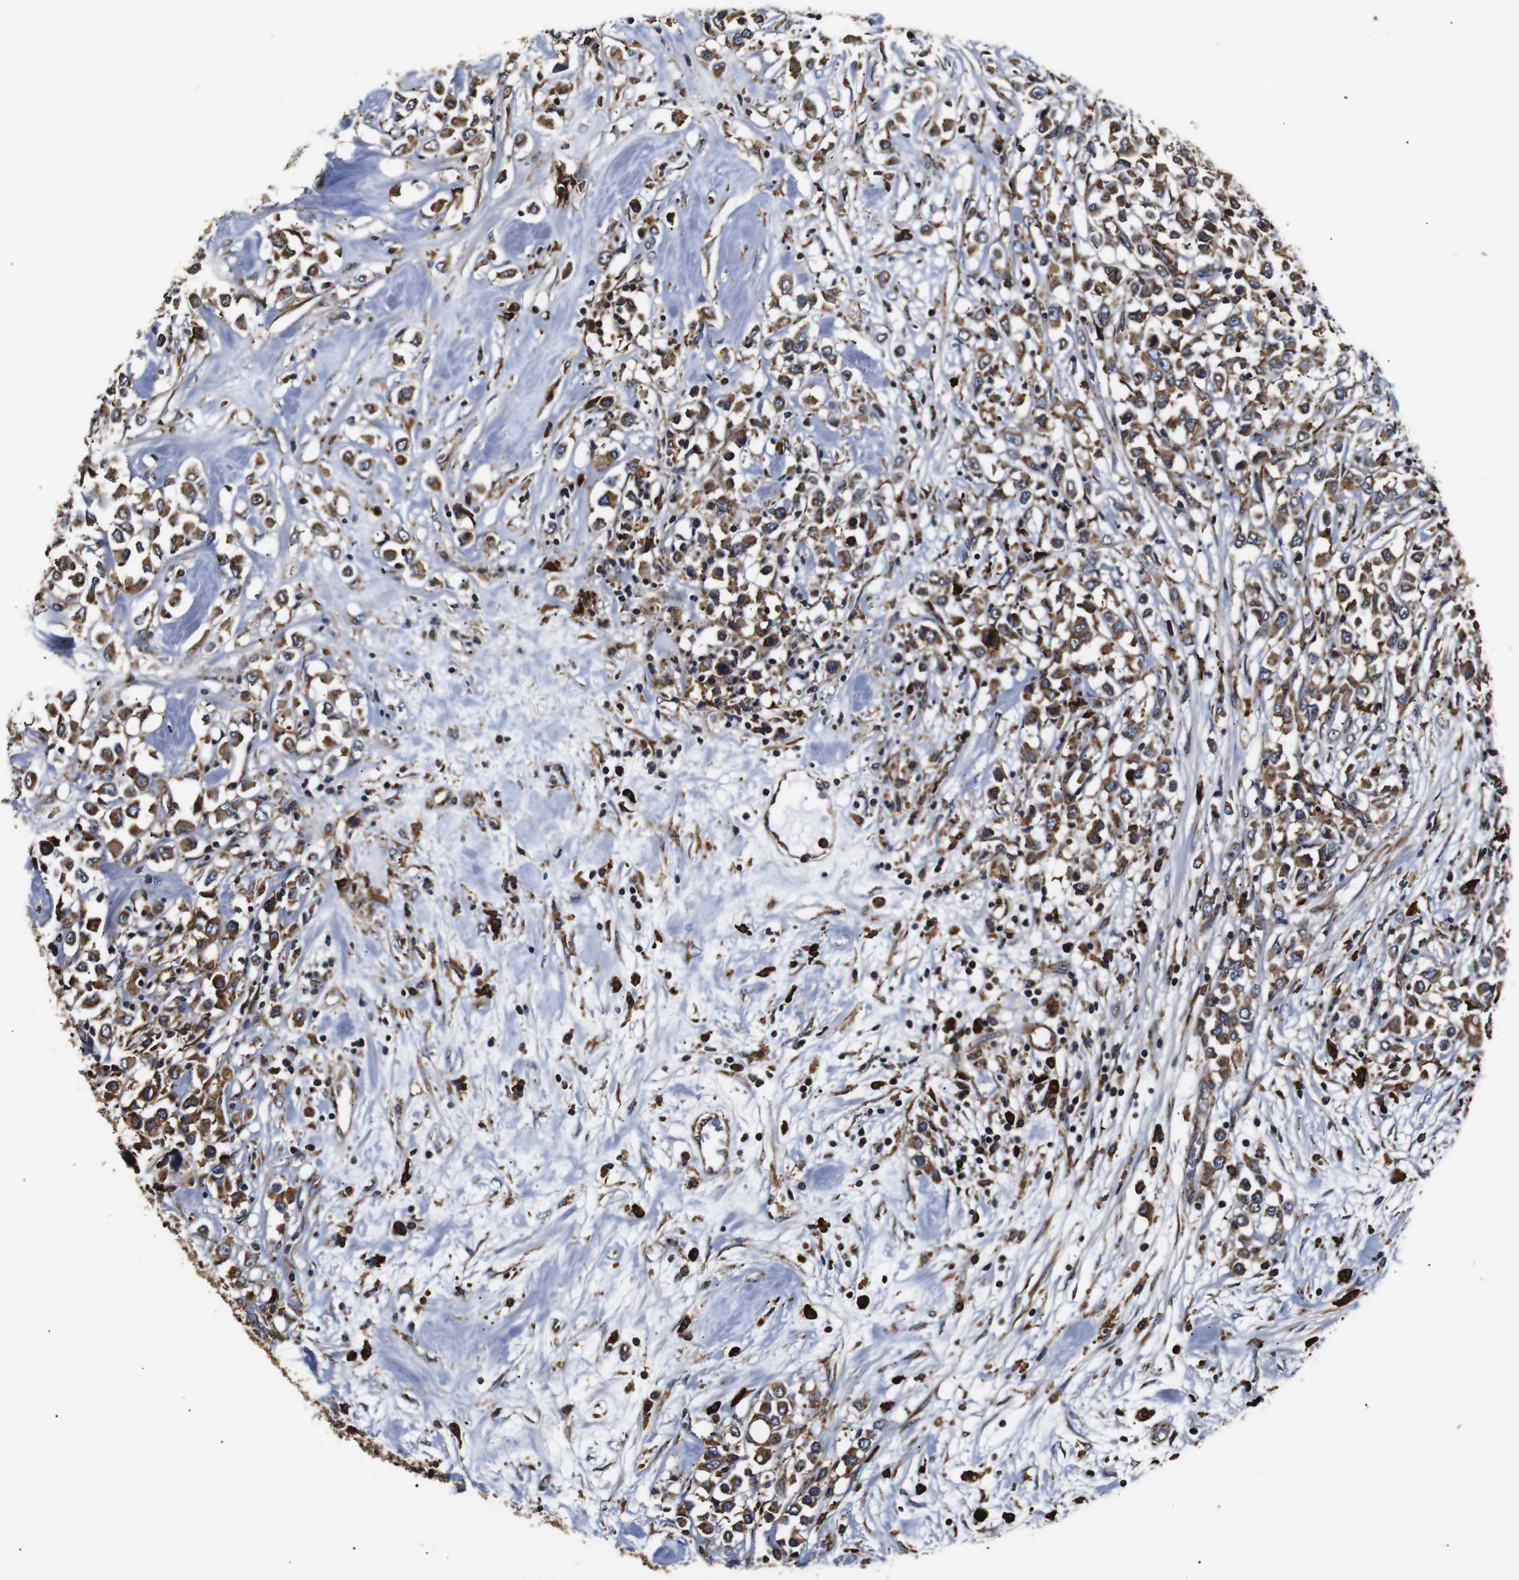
{"staining": {"intensity": "moderate", "quantity": ">75%", "location": "cytoplasmic/membranous"}, "tissue": "breast cancer", "cell_type": "Tumor cells", "image_type": "cancer", "snomed": [{"axis": "morphology", "description": "Duct carcinoma"}, {"axis": "topography", "description": "Breast"}], "caption": "DAB (3,3'-diaminobenzidine) immunohistochemical staining of human breast cancer demonstrates moderate cytoplasmic/membranous protein positivity in approximately >75% of tumor cells.", "gene": "HHIP", "patient": {"sex": "female", "age": 61}}